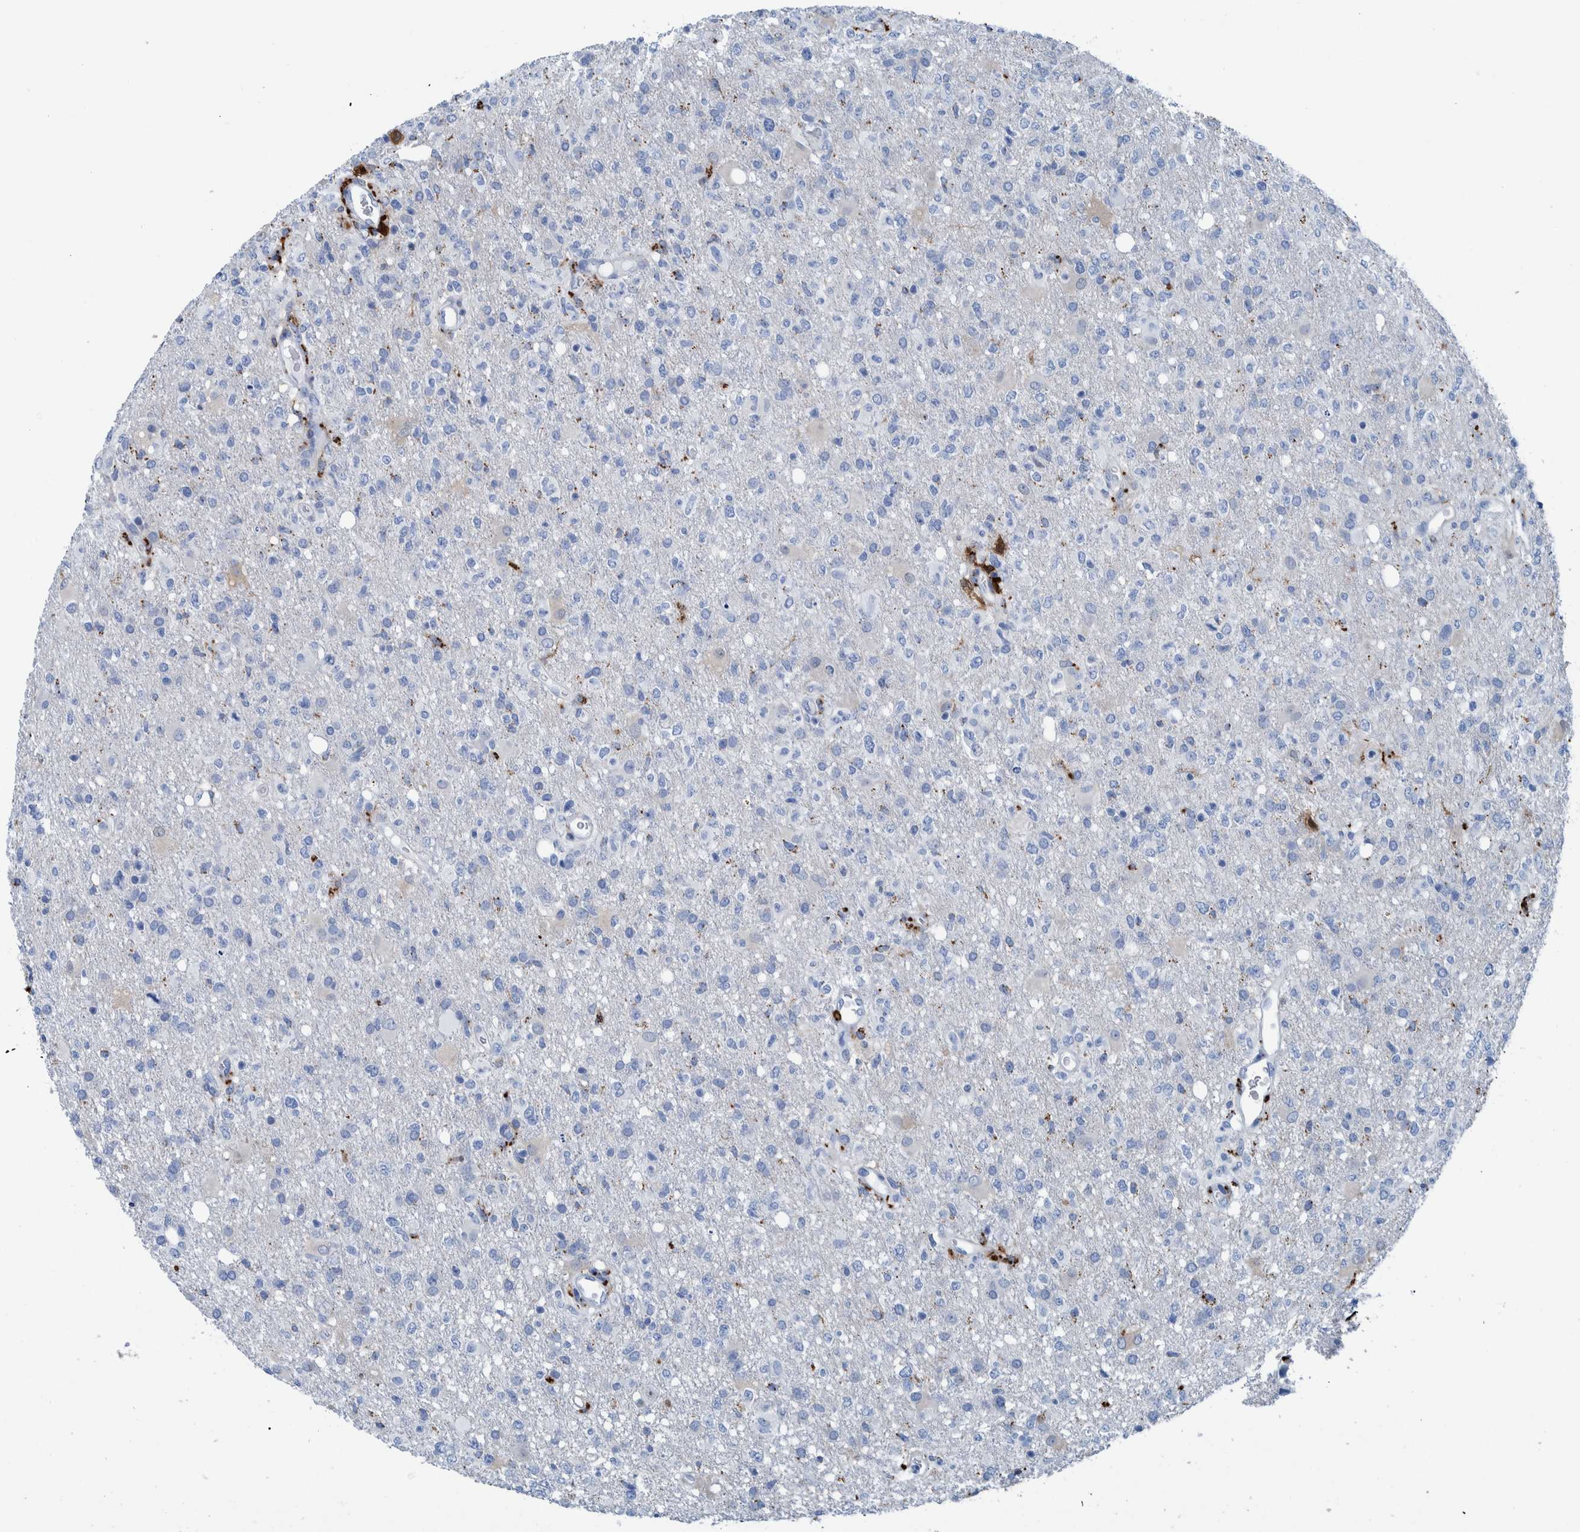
{"staining": {"intensity": "negative", "quantity": "none", "location": "none"}, "tissue": "glioma", "cell_type": "Tumor cells", "image_type": "cancer", "snomed": [{"axis": "morphology", "description": "Glioma, malignant, High grade"}, {"axis": "topography", "description": "Brain"}], "caption": "High-grade glioma (malignant) stained for a protein using immunohistochemistry (IHC) displays no staining tumor cells.", "gene": "IDO1", "patient": {"sex": "female", "age": 57}}